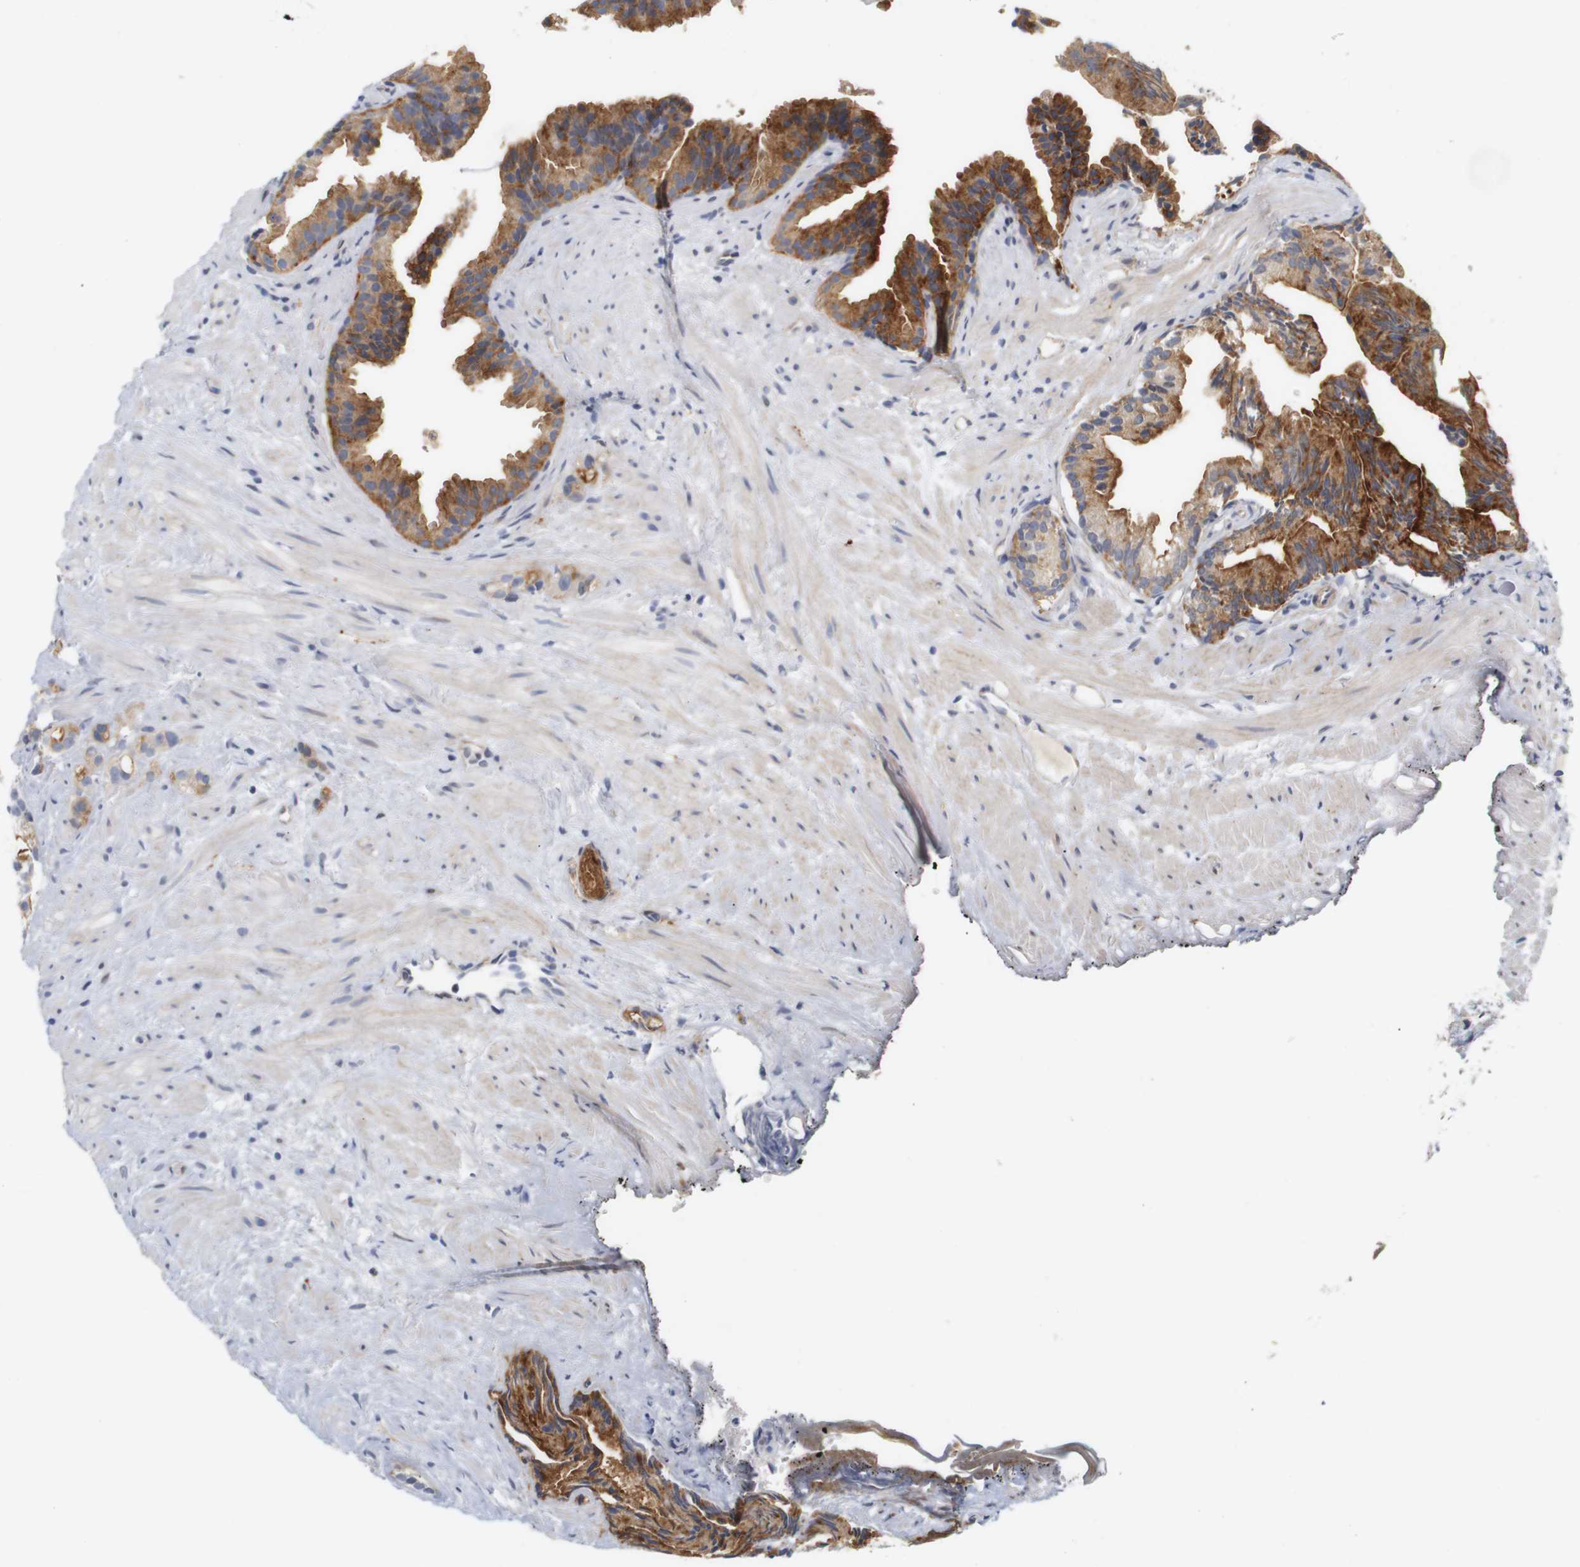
{"staining": {"intensity": "moderate", "quantity": ">75%", "location": "cytoplasmic/membranous"}, "tissue": "prostate cancer", "cell_type": "Tumor cells", "image_type": "cancer", "snomed": [{"axis": "morphology", "description": "Adenocarcinoma, Low grade"}, {"axis": "topography", "description": "Prostate"}], "caption": "Immunohistochemical staining of human prostate cancer demonstrates moderate cytoplasmic/membranous protein staining in approximately >75% of tumor cells.", "gene": "CYB561", "patient": {"sex": "male", "age": 89}}